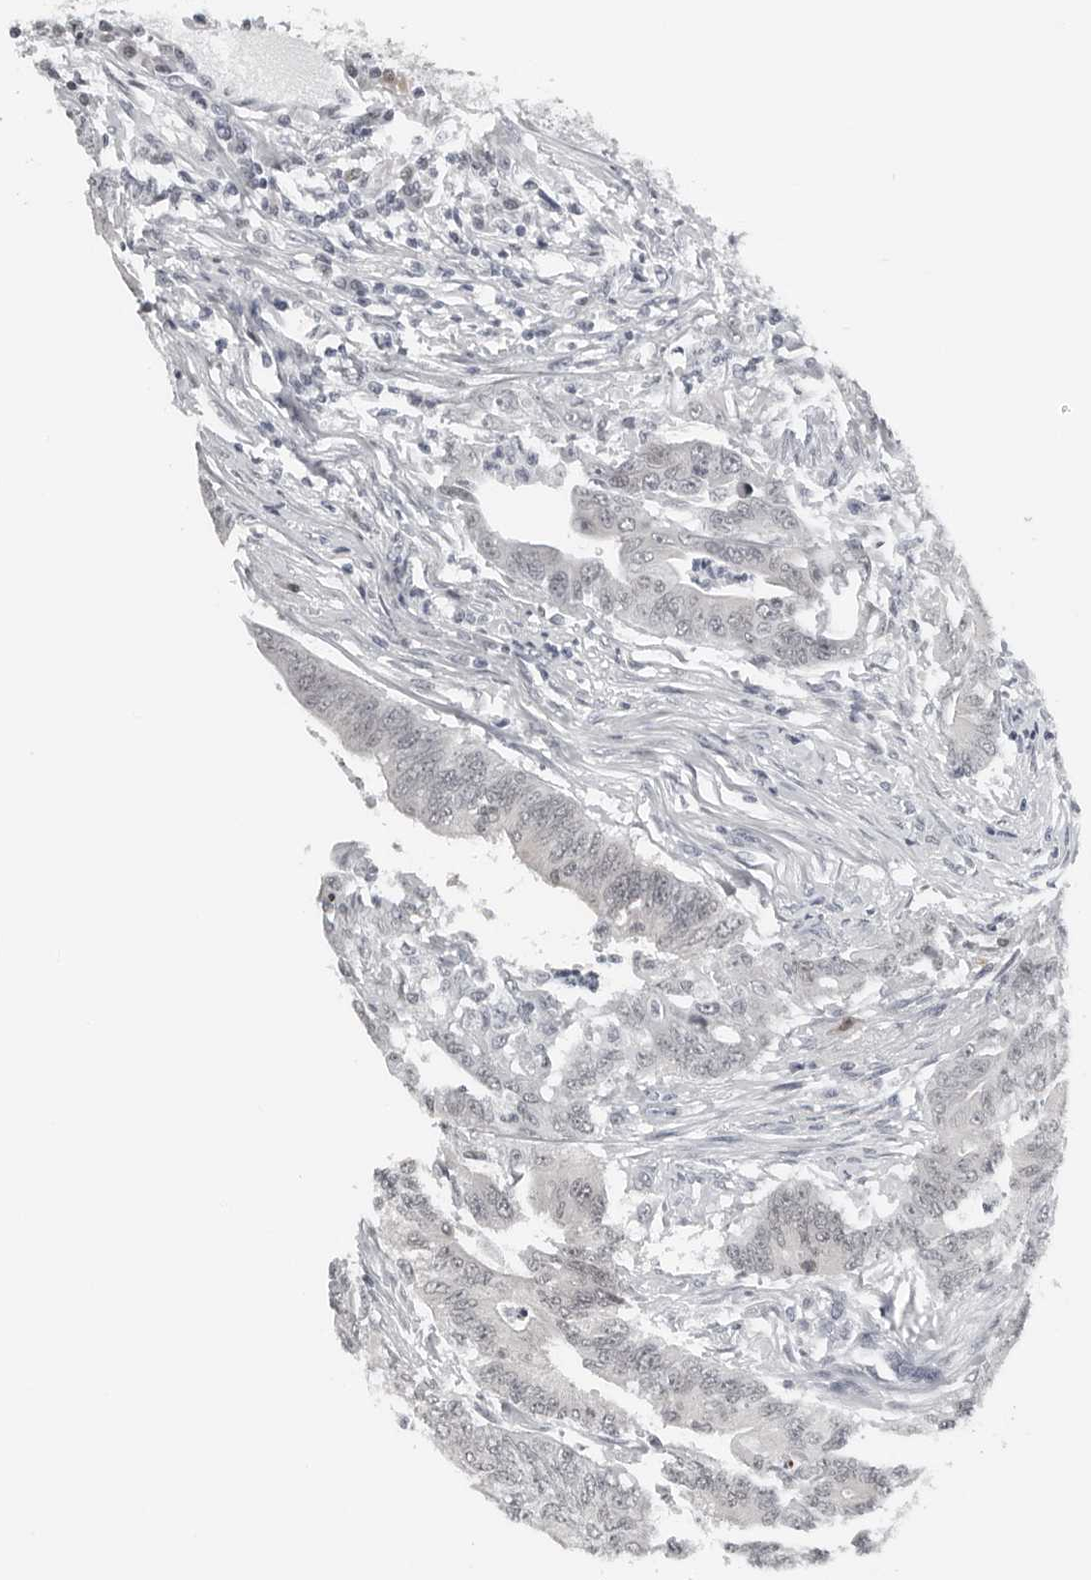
{"staining": {"intensity": "negative", "quantity": "none", "location": "none"}, "tissue": "colorectal cancer", "cell_type": "Tumor cells", "image_type": "cancer", "snomed": [{"axis": "morphology", "description": "Adenoma, NOS"}, {"axis": "morphology", "description": "Adenocarcinoma, NOS"}, {"axis": "topography", "description": "Colon"}], "caption": "Tumor cells show no significant staining in colorectal adenoma.", "gene": "PPP1R42", "patient": {"sex": "male", "age": 79}}